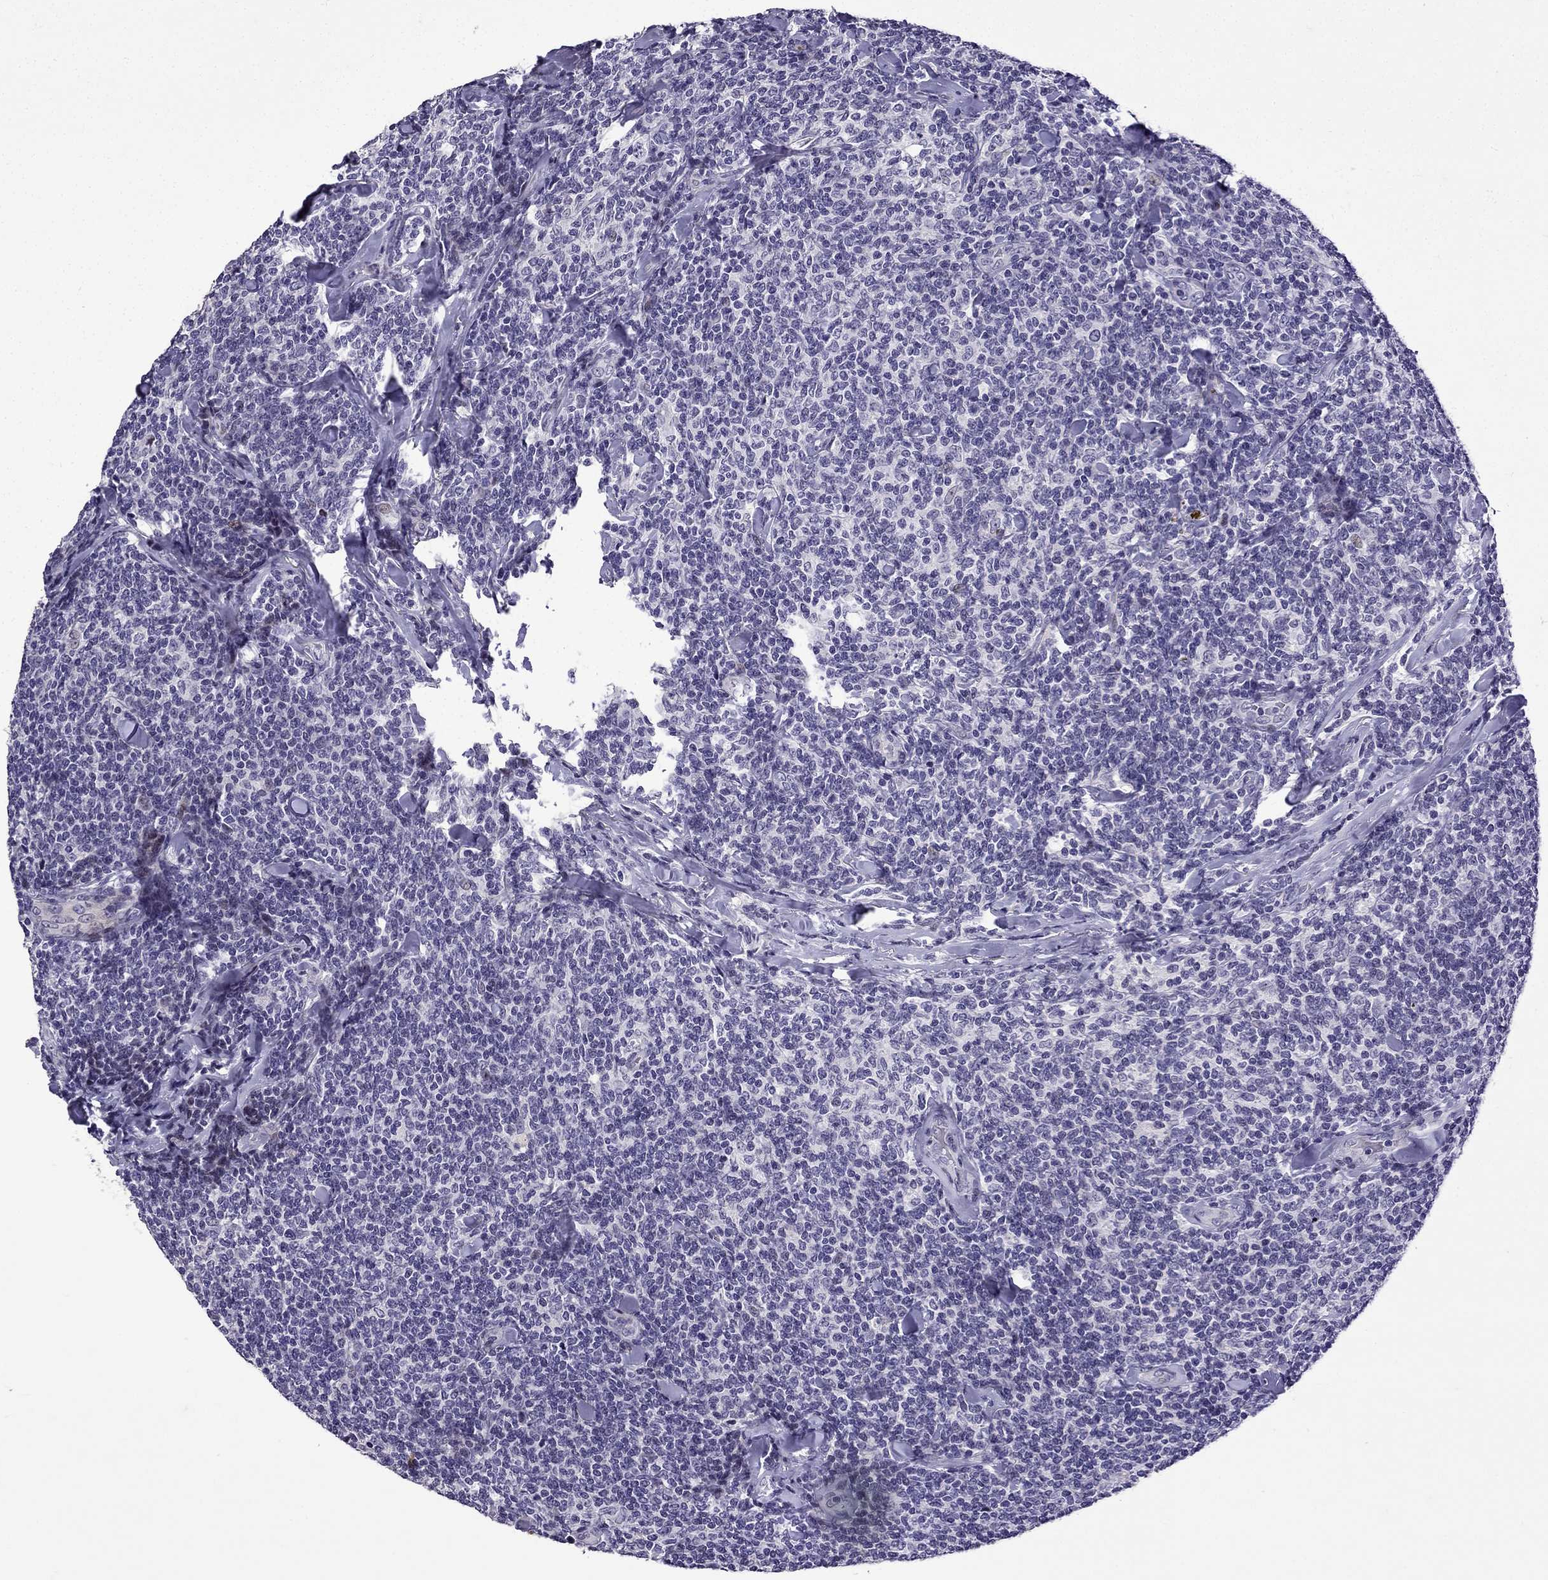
{"staining": {"intensity": "negative", "quantity": "none", "location": "none"}, "tissue": "lymphoma", "cell_type": "Tumor cells", "image_type": "cancer", "snomed": [{"axis": "morphology", "description": "Malignant lymphoma, non-Hodgkin's type, Low grade"}, {"axis": "topography", "description": "Lymph node"}], "caption": "An IHC histopathology image of low-grade malignant lymphoma, non-Hodgkin's type is shown. There is no staining in tumor cells of low-grade malignant lymphoma, non-Hodgkin's type. Nuclei are stained in blue.", "gene": "TTN", "patient": {"sex": "female", "age": 56}}